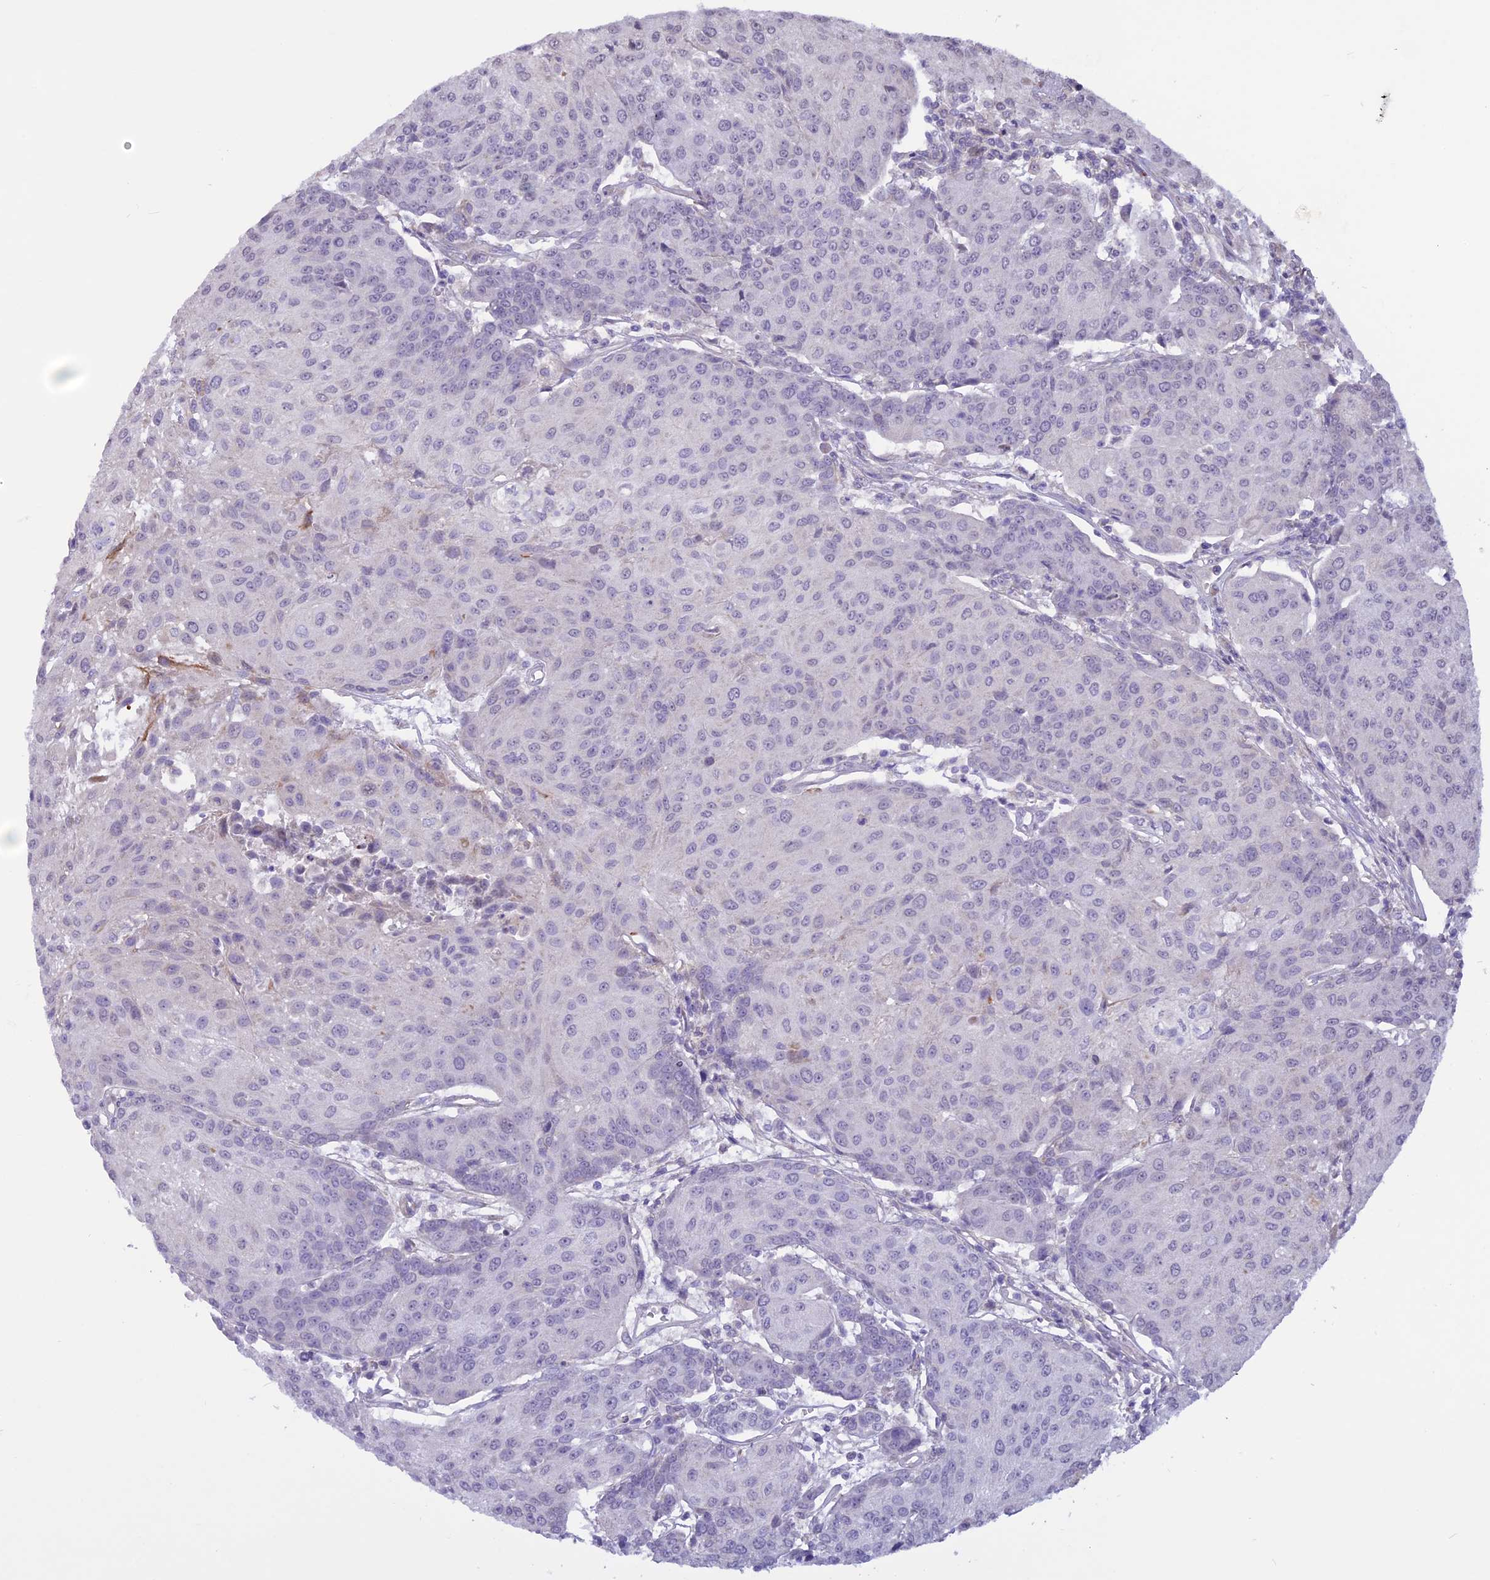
{"staining": {"intensity": "negative", "quantity": "none", "location": "none"}, "tissue": "urothelial cancer", "cell_type": "Tumor cells", "image_type": "cancer", "snomed": [{"axis": "morphology", "description": "Urothelial carcinoma, High grade"}, {"axis": "topography", "description": "Urinary bladder"}], "caption": "High power microscopy photomicrograph of an immunohistochemistry (IHC) image of urothelial carcinoma (high-grade), revealing no significant expression in tumor cells. (DAB immunohistochemistry (IHC), high magnification).", "gene": "SPHKAP", "patient": {"sex": "female", "age": 85}}